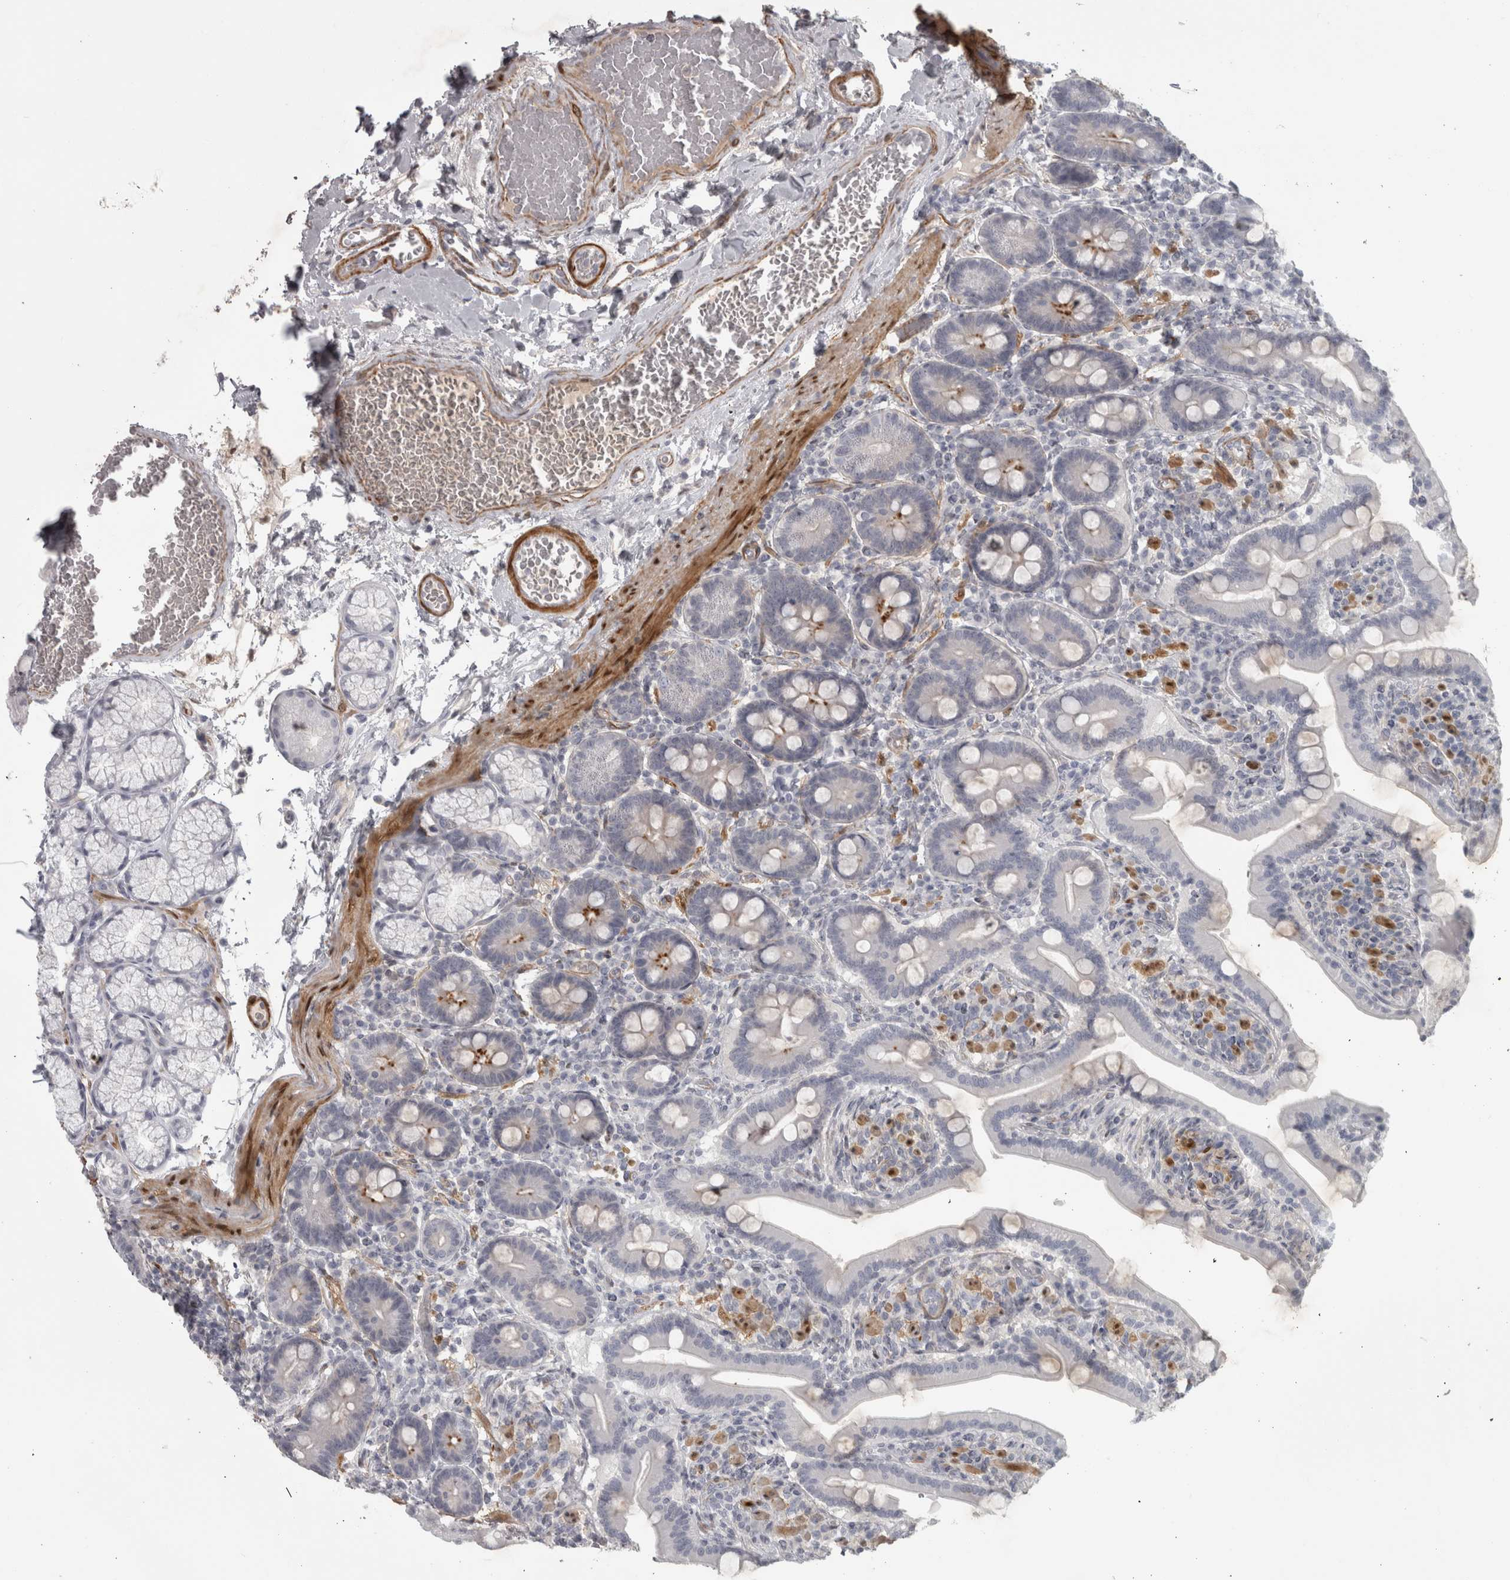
{"staining": {"intensity": "moderate", "quantity": "<25%", "location": "cytoplasmic/membranous"}, "tissue": "duodenum", "cell_type": "Glandular cells", "image_type": "normal", "snomed": [{"axis": "morphology", "description": "Normal tissue, NOS"}, {"axis": "topography", "description": "Duodenum"}], "caption": "A micrograph of human duodenum stained for a protein reveals moderate cytoplasmic/membranous brown staining in glandular cells. The staining was performed using DAB, with brown indicating positive protein expression. Nuclei are stained blue with hematoxylin.", "gene": "PPP1R12B", "patient": {"sex": "male", "age": 54}}